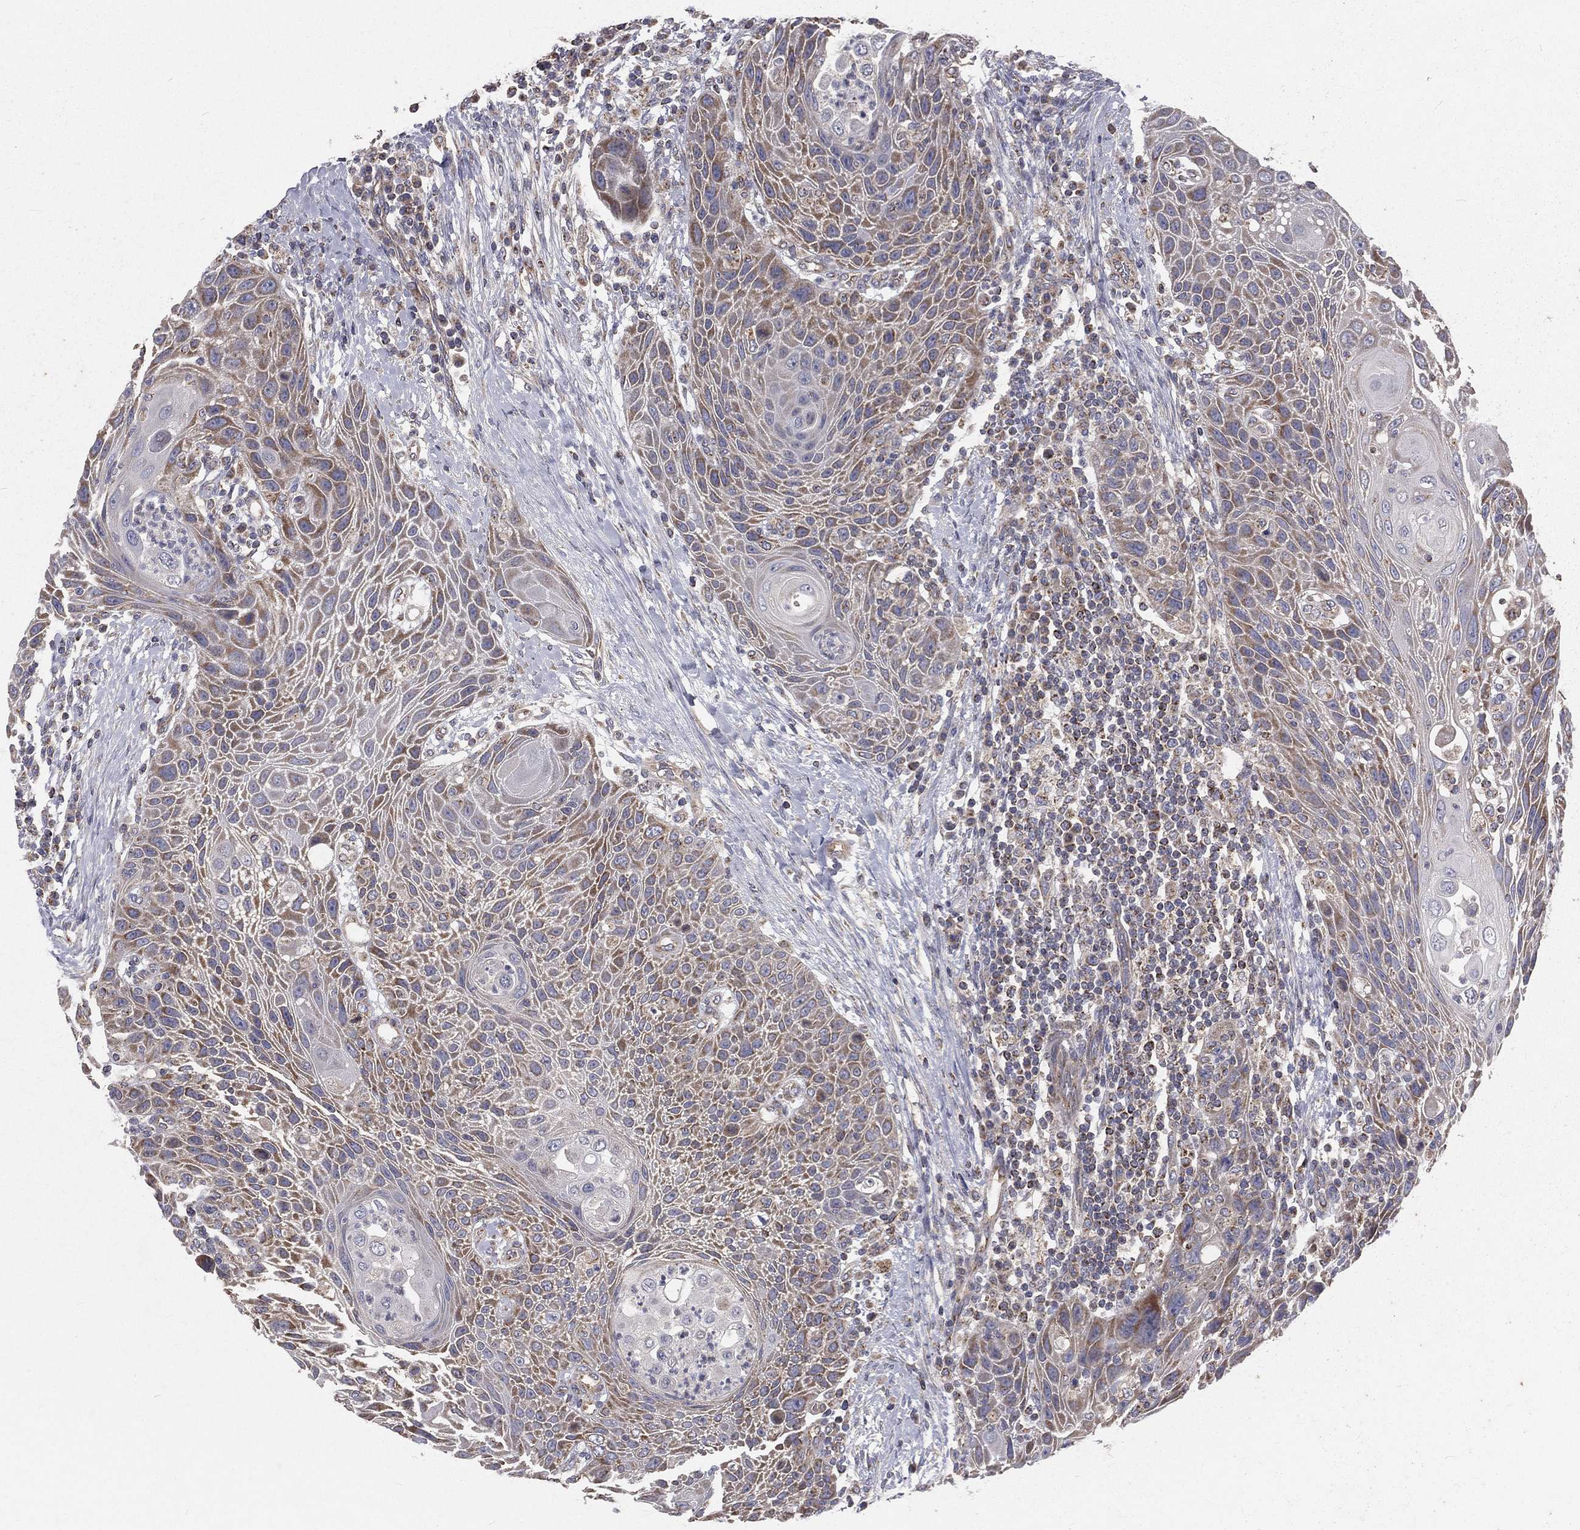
{"staining": {"intensity": "moderate", "quantity": ">75%", "location": "cytoplasmic/membranous"}, "tissue": "head and neck cancer", "cell_type": "Tumor cells", "image_type": "cancer", "snomed": [{"axis": "morphology", "description": "Squamous cell carcinoma, NOS"}, {"axis": "topography", "description": "Head-Neck"}], "caption": "Immunohistochemistry image of human head and neck squamous cell carcinoma stained for a protein (brown), which reveals medium levels of moderate cytoplasmic/membranous positivity in about >75% of tumor cells.", "gene": "HADH", "patient": {"sex": "male", "age": 69}}